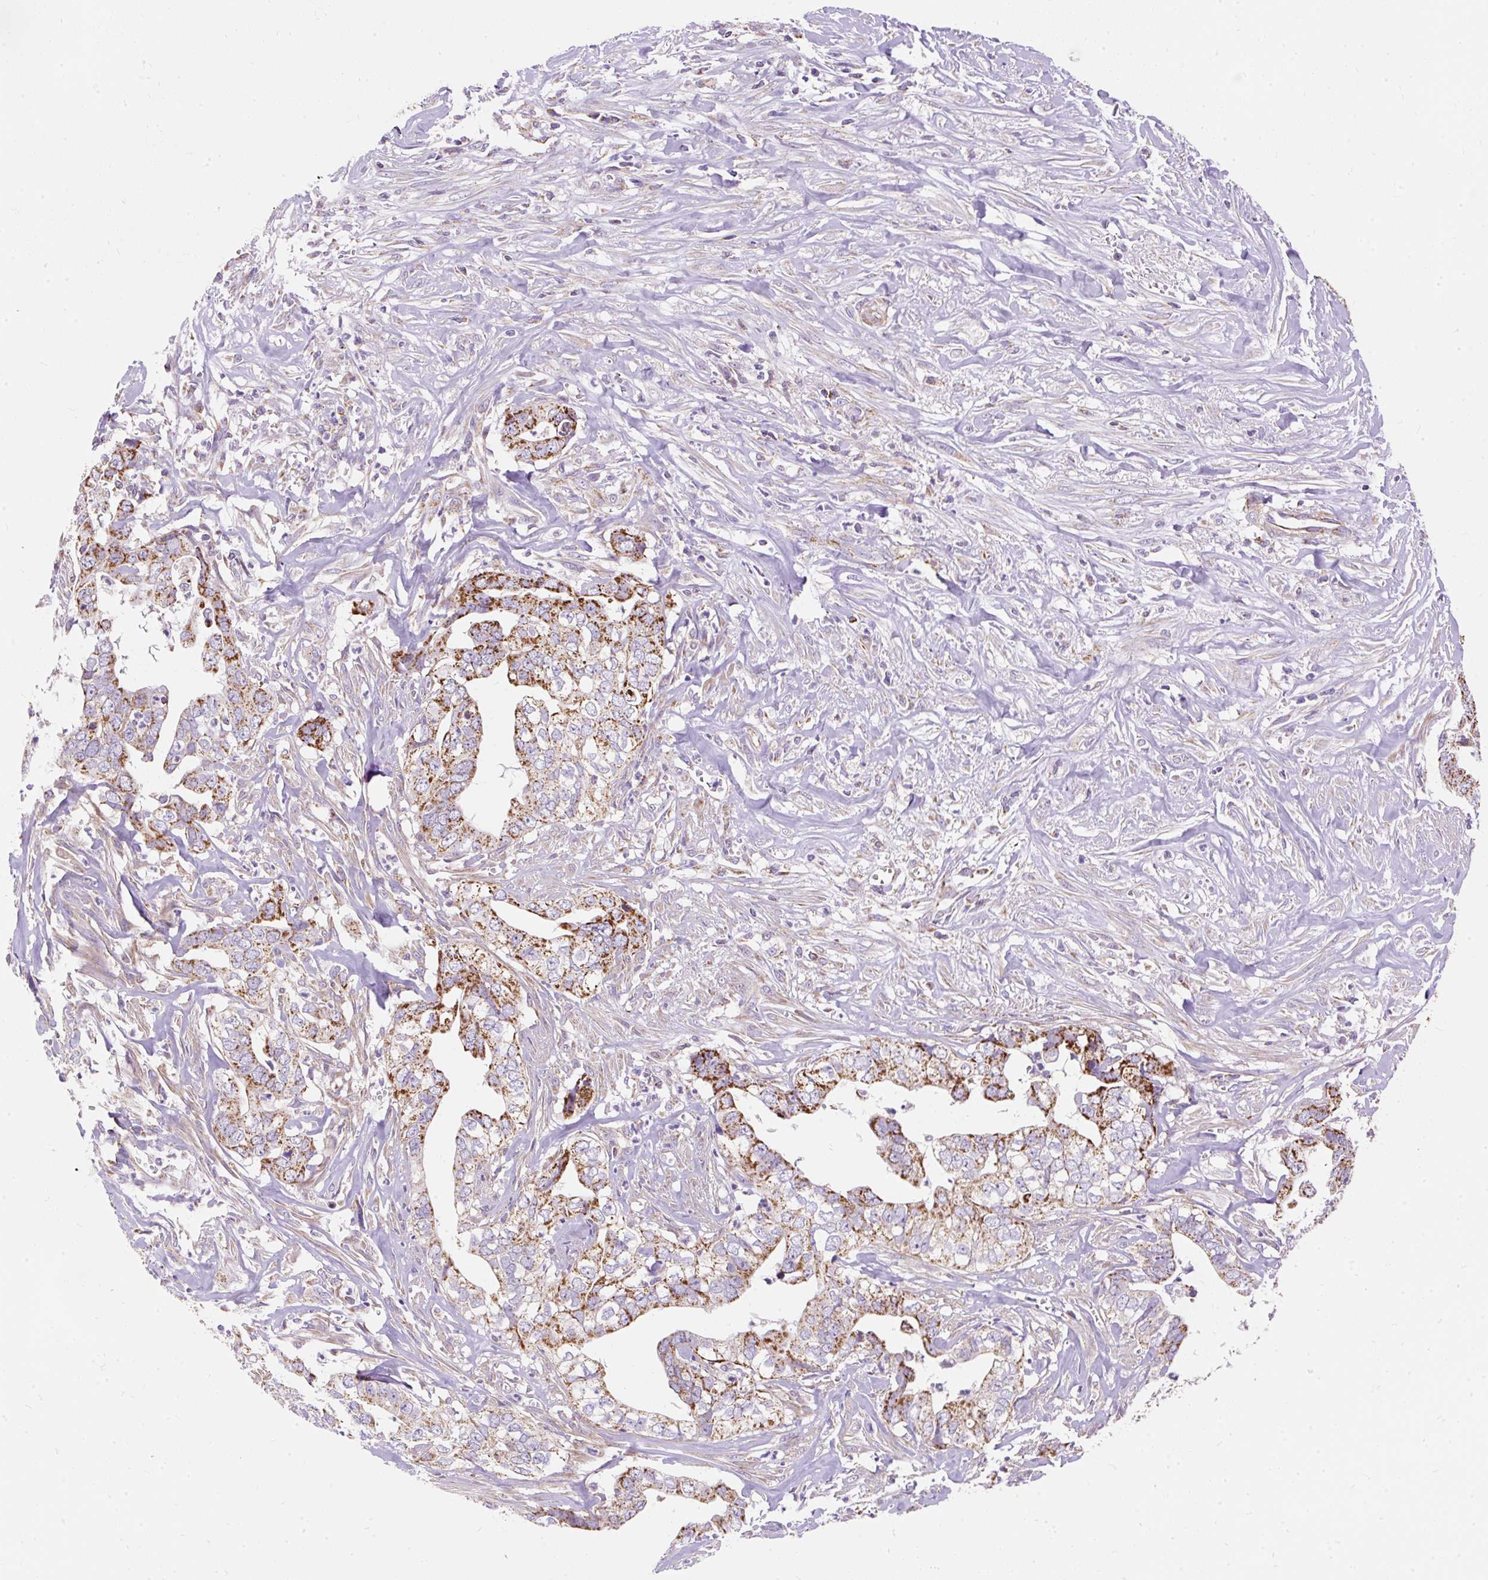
{"staining": {"intensity": "strong", "quantity": "25%-75%", "location": "cytoplasmic/membranous"}, "tissue": "liver cancer", "cell_type": "Tumor cells", "image_type": "cancer", "snomed": [{"axis": "morphology", "description": "Cholangiocarcinoma"}, {"axis": "topography", "description": "Liver"}], "caption": "This micrograph exhibits immunohistochemistry (IHC) staining of liver cancer, with high strong cytoplasmic/membranous expression in approximately 25%-75% of tumor cells.", "gene": "CEP290", "patient": {"sex": "female", "age": 79}}